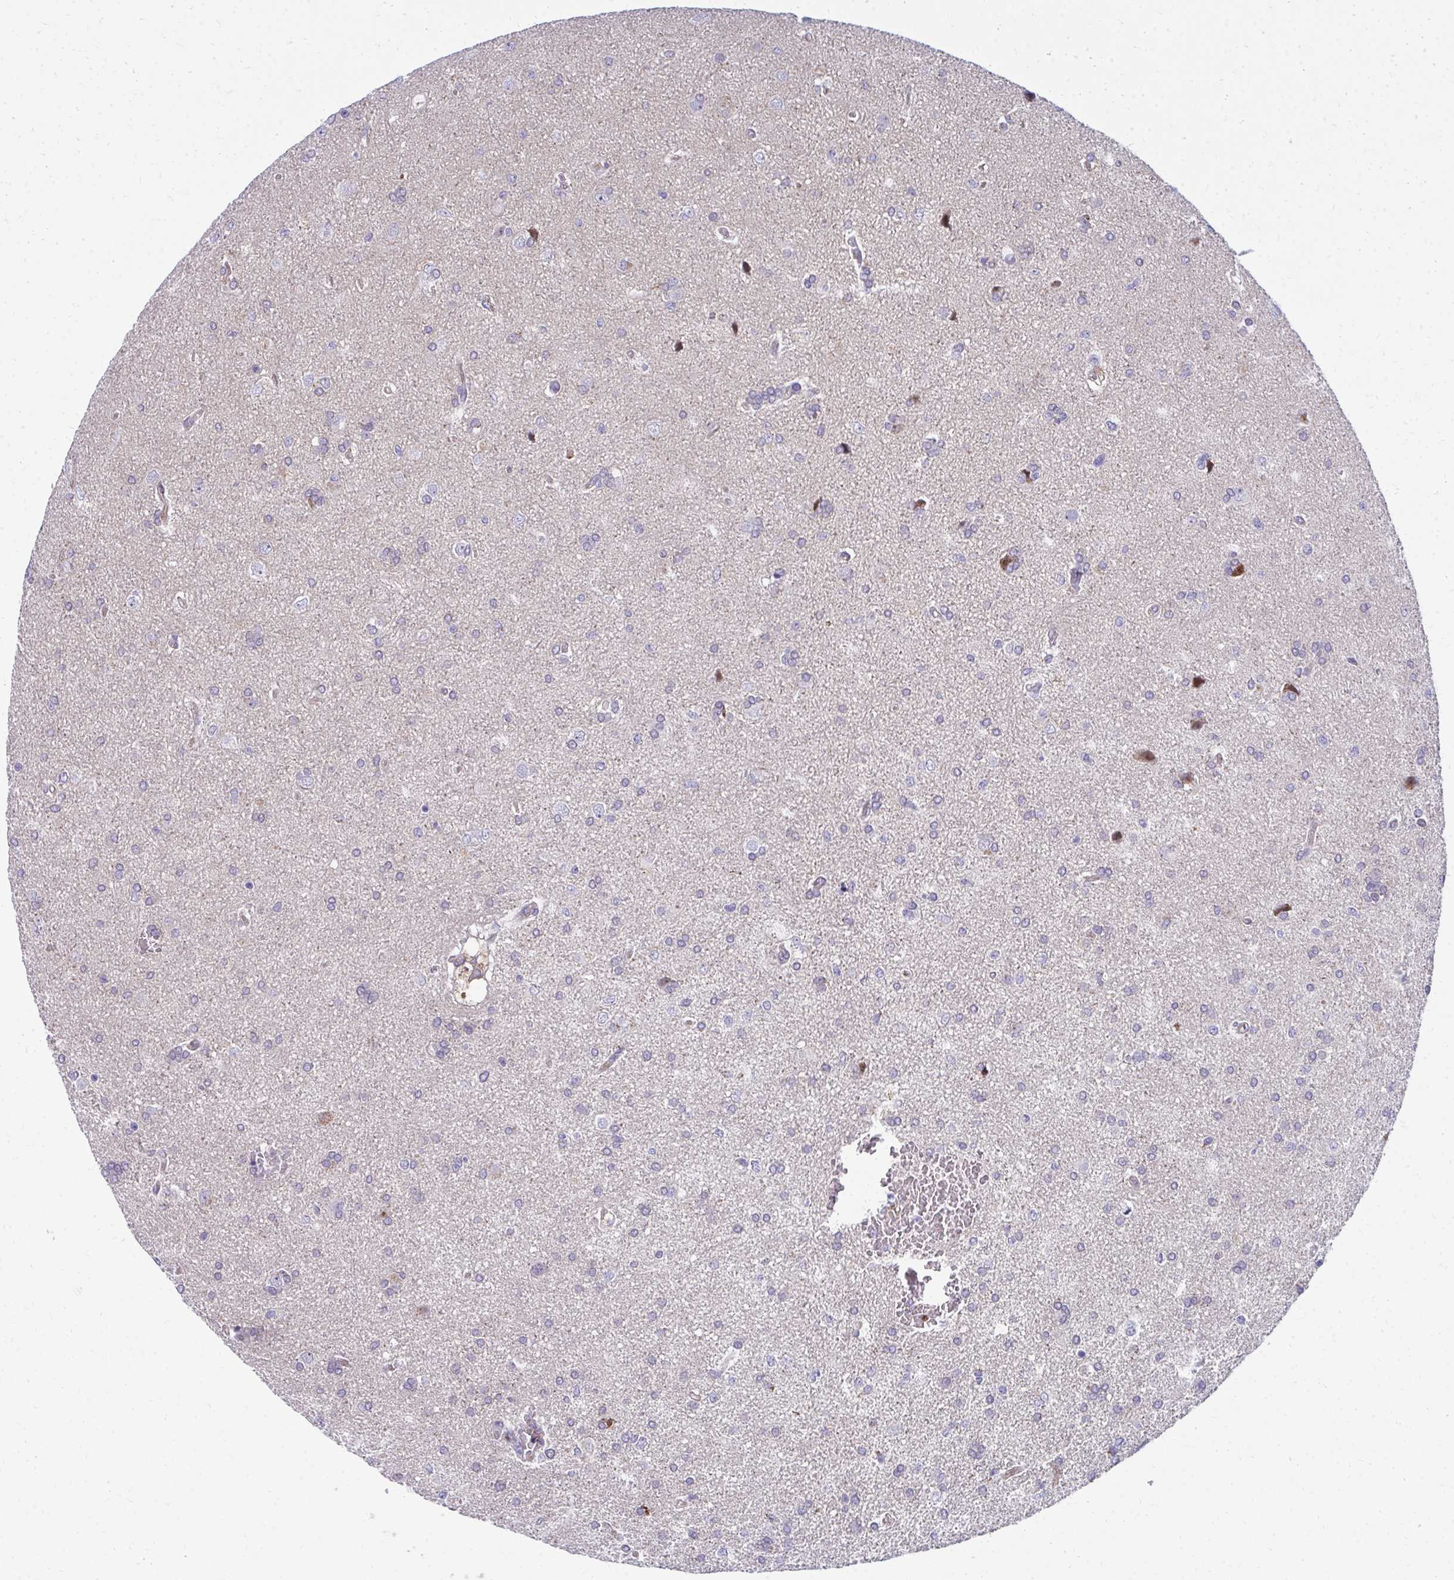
{"staining": {"intensity": "negative", "quantity": "none", "location": "none"}, "tissue": "glioma", "cell_type": "Tumor cells", "image_type": "cancer", "snomed": [{"axis": "morphology", "description": "Glioma, malignant, High grade"}, {"axis": "topography", "description": "Brain"}], "caption": "This is an immunohistochemistry (IHC) micrograph of human malignant glioma (high-grade). There is no positivity in tumor cells.", "gene": "LRRC4B", "patient": {"sex": "male", "age": 68}}